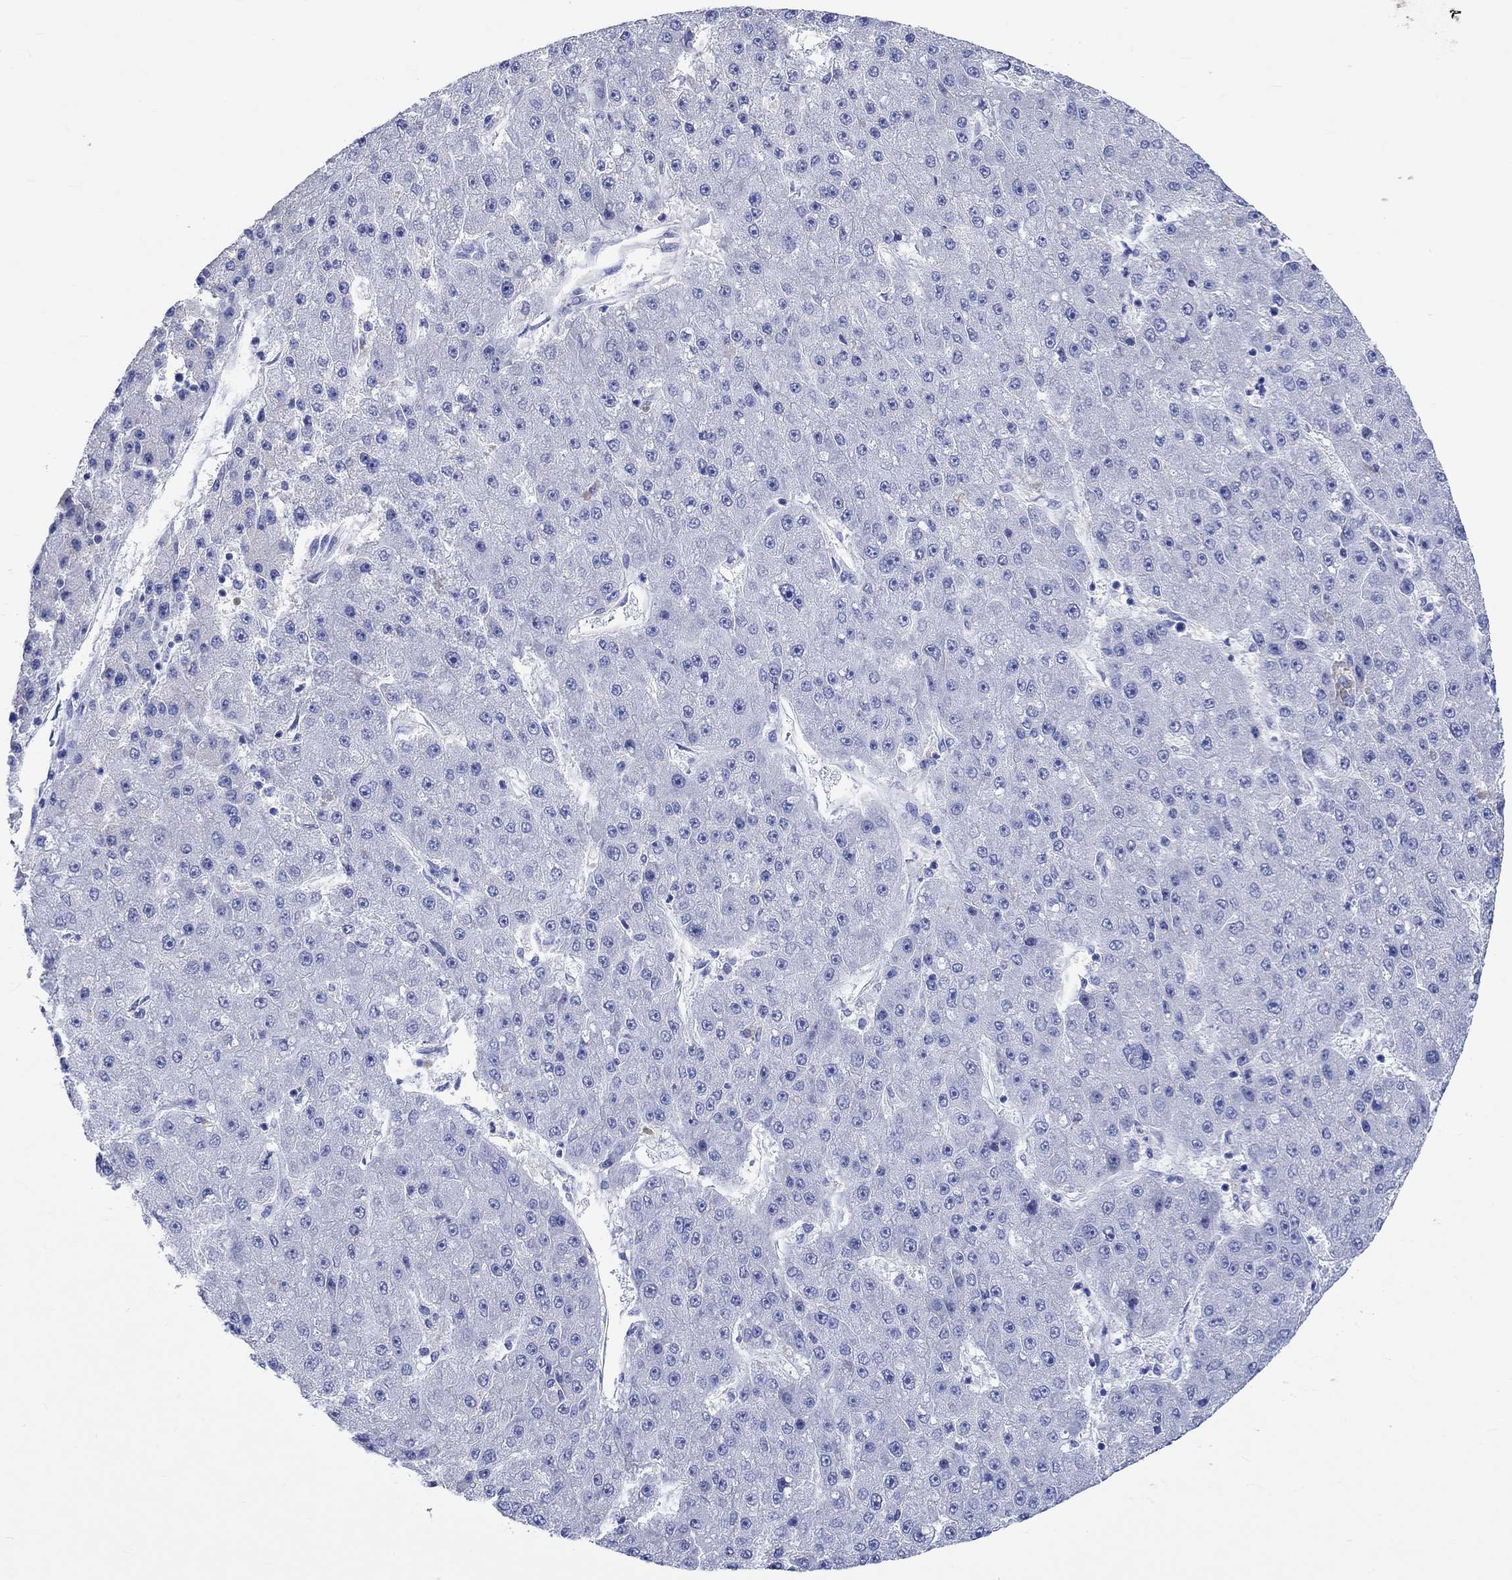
{"staining": {"intensity": "negative", "quantity": "none", "location": "none"}, "tissue": "liver cancer", "cell_type": "Tumor cells", "image_type": "cancer", "snomed": [{"axis": "morphology", "description": "Carcinoma, Hepatocellular, NOS"}, {"axis": "topography", "description": "Liver"}], "caption": "This is a micrograph of immunohistochemistry (IHC) staining of liver cancer (hepatocellular carcinoma), which shows no staining in tumor cells.", "gene": "SHISA4", "patient": {"sex": "male", "age": 67}}